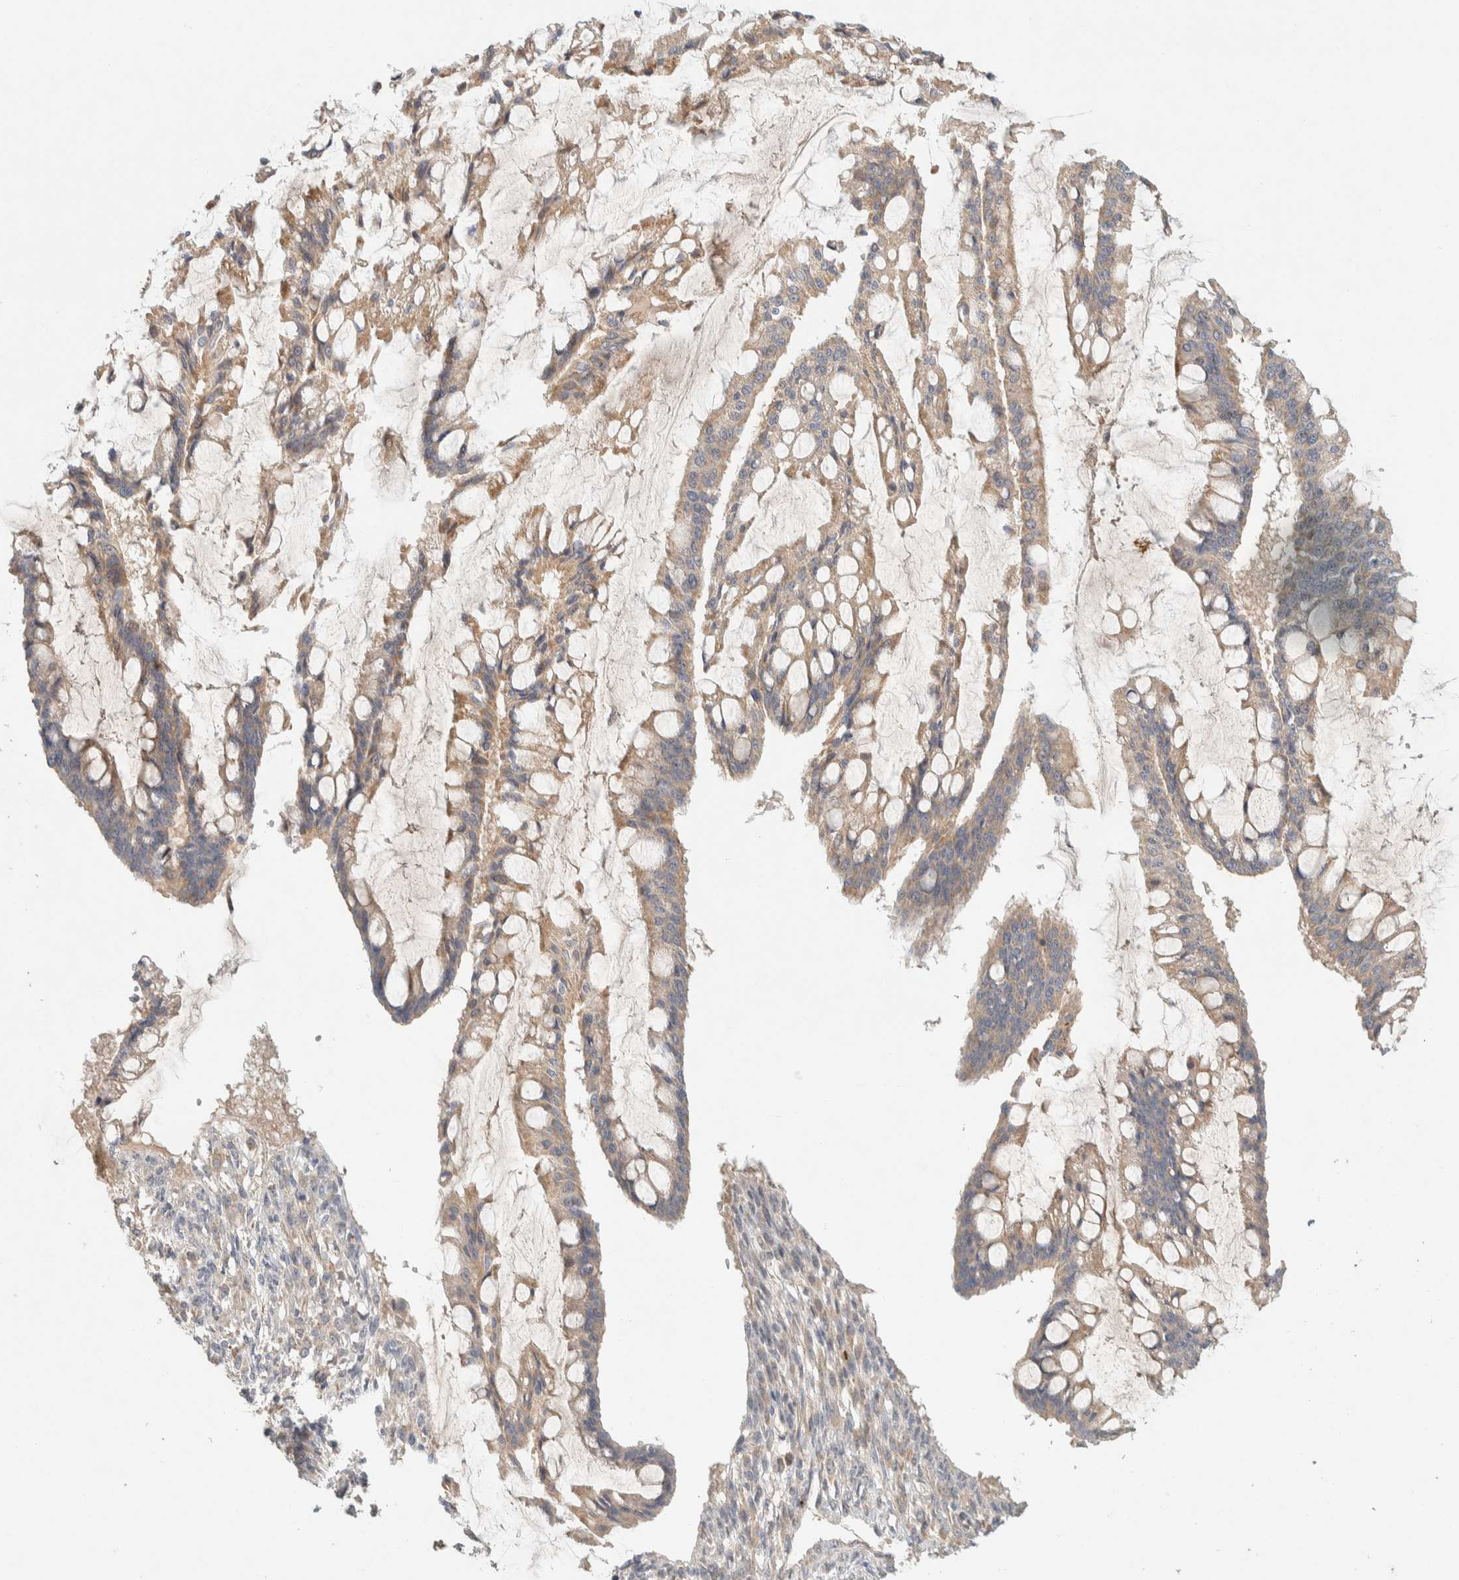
{"staining": {"intensity": "moderate", "quantity": ">75%", "location": "cytoplasmic/membranous"}, "tissue": "ovarian cancer", "cell_type": "Tumor cells", "image_type": "cancer", "snomed": [{"axis": "morphology", "description": "Cystadenocarcinoma, mucinous, NOS"}, {"axis": "topography", "description": "Ovary"}], "caption": "Brown immunohistochemical staining in human ovarian cancer demonstrates moderate cytoplasmic/membranous staining in about >75% of tumor cells.", "gene": "KIF9", "patient": {"sex": "female", "age": 73}}